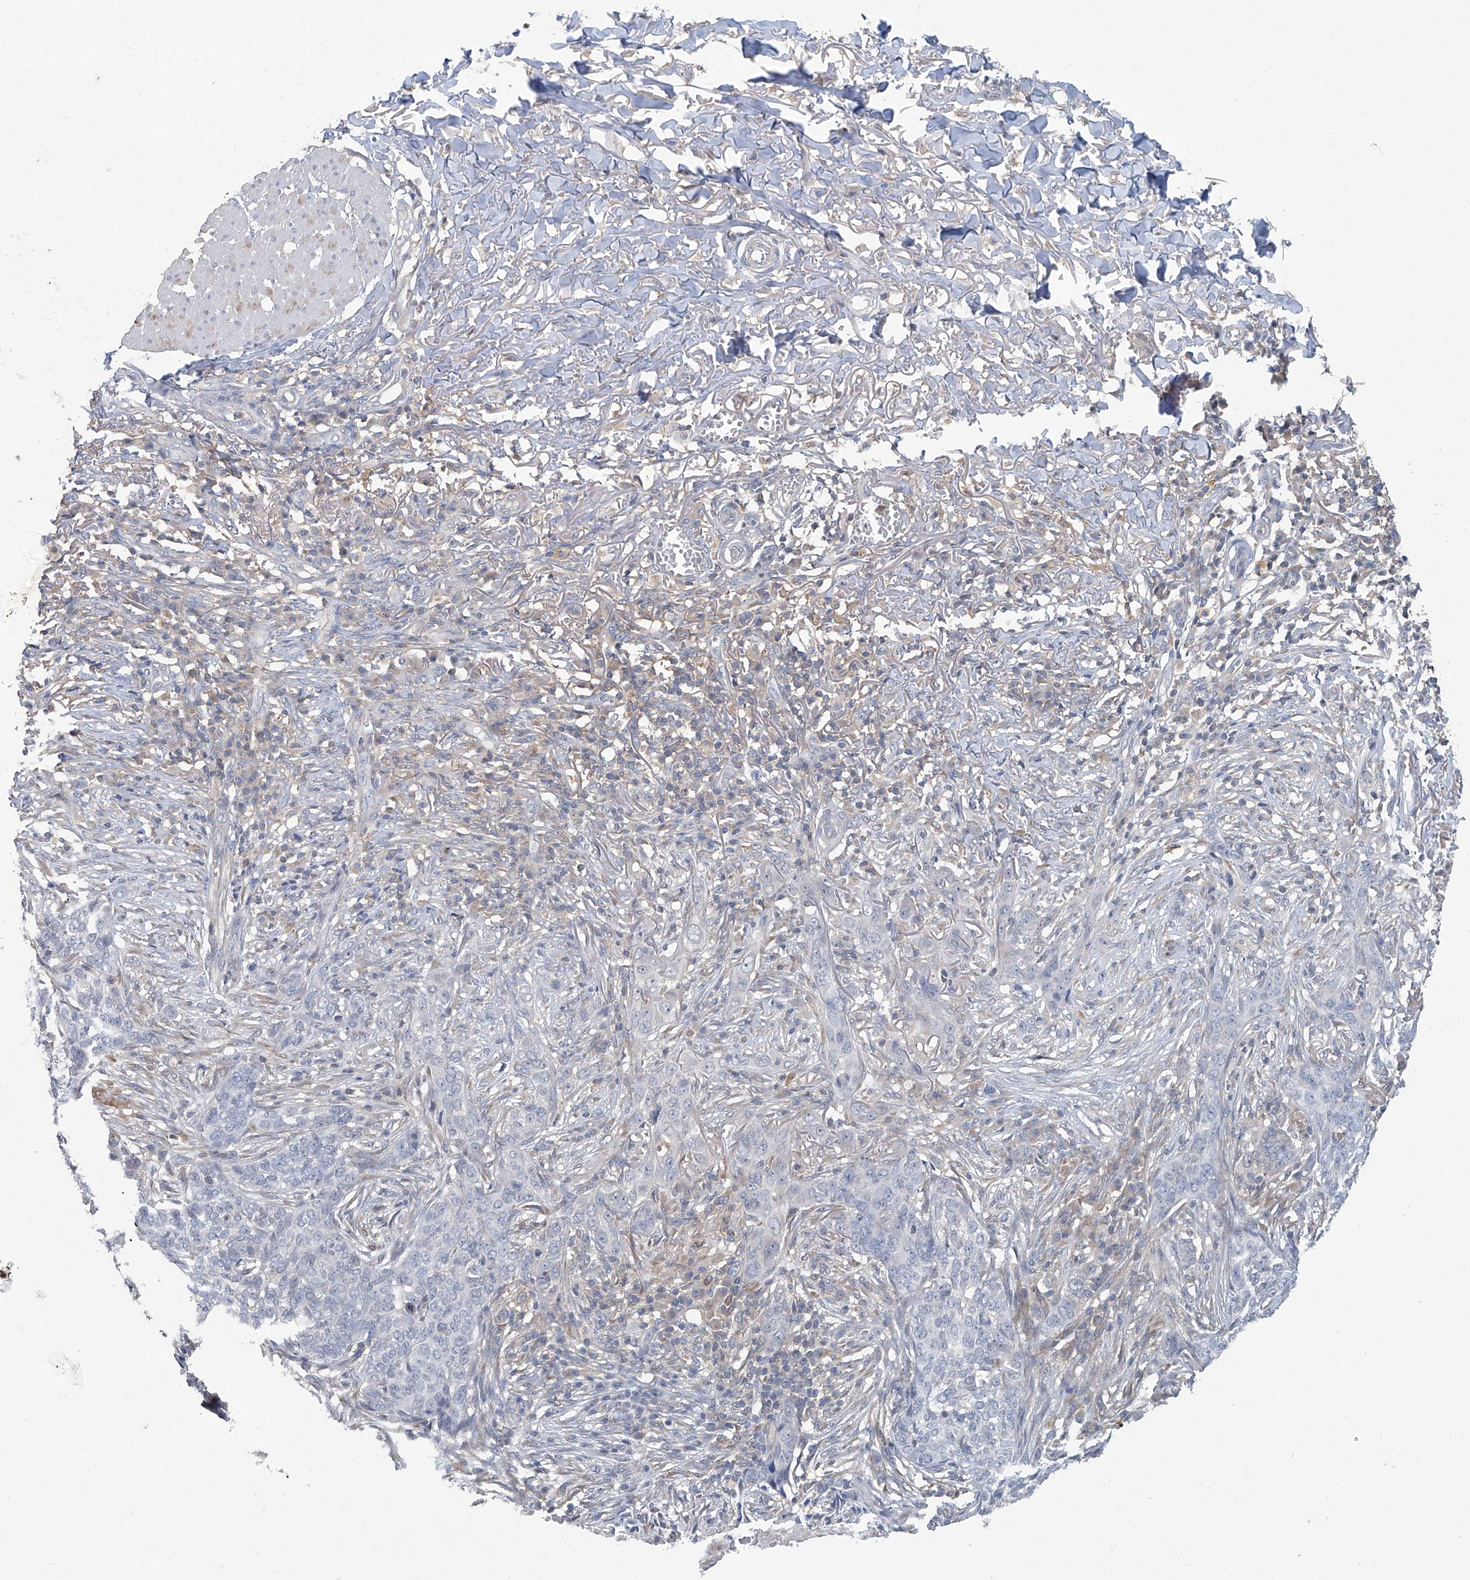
{"staining": {"intensity": "negative", "quantity": "none", "location": "none"}, "tissue": "skin cancer", "cell_type": "Tumor cells", "image_type": "cancer", "snomed": [{"axis": "morphology", "description": "Basal cell carcinoma"}, {"axis": "topography", "description": "Skin"}], "caption": "The image reveals no significant staining in tumor cells of skin cancer (basal cell carcinoma).", "gene": "AKNAD1", "patient": {"sex": "male", "age": 85}}